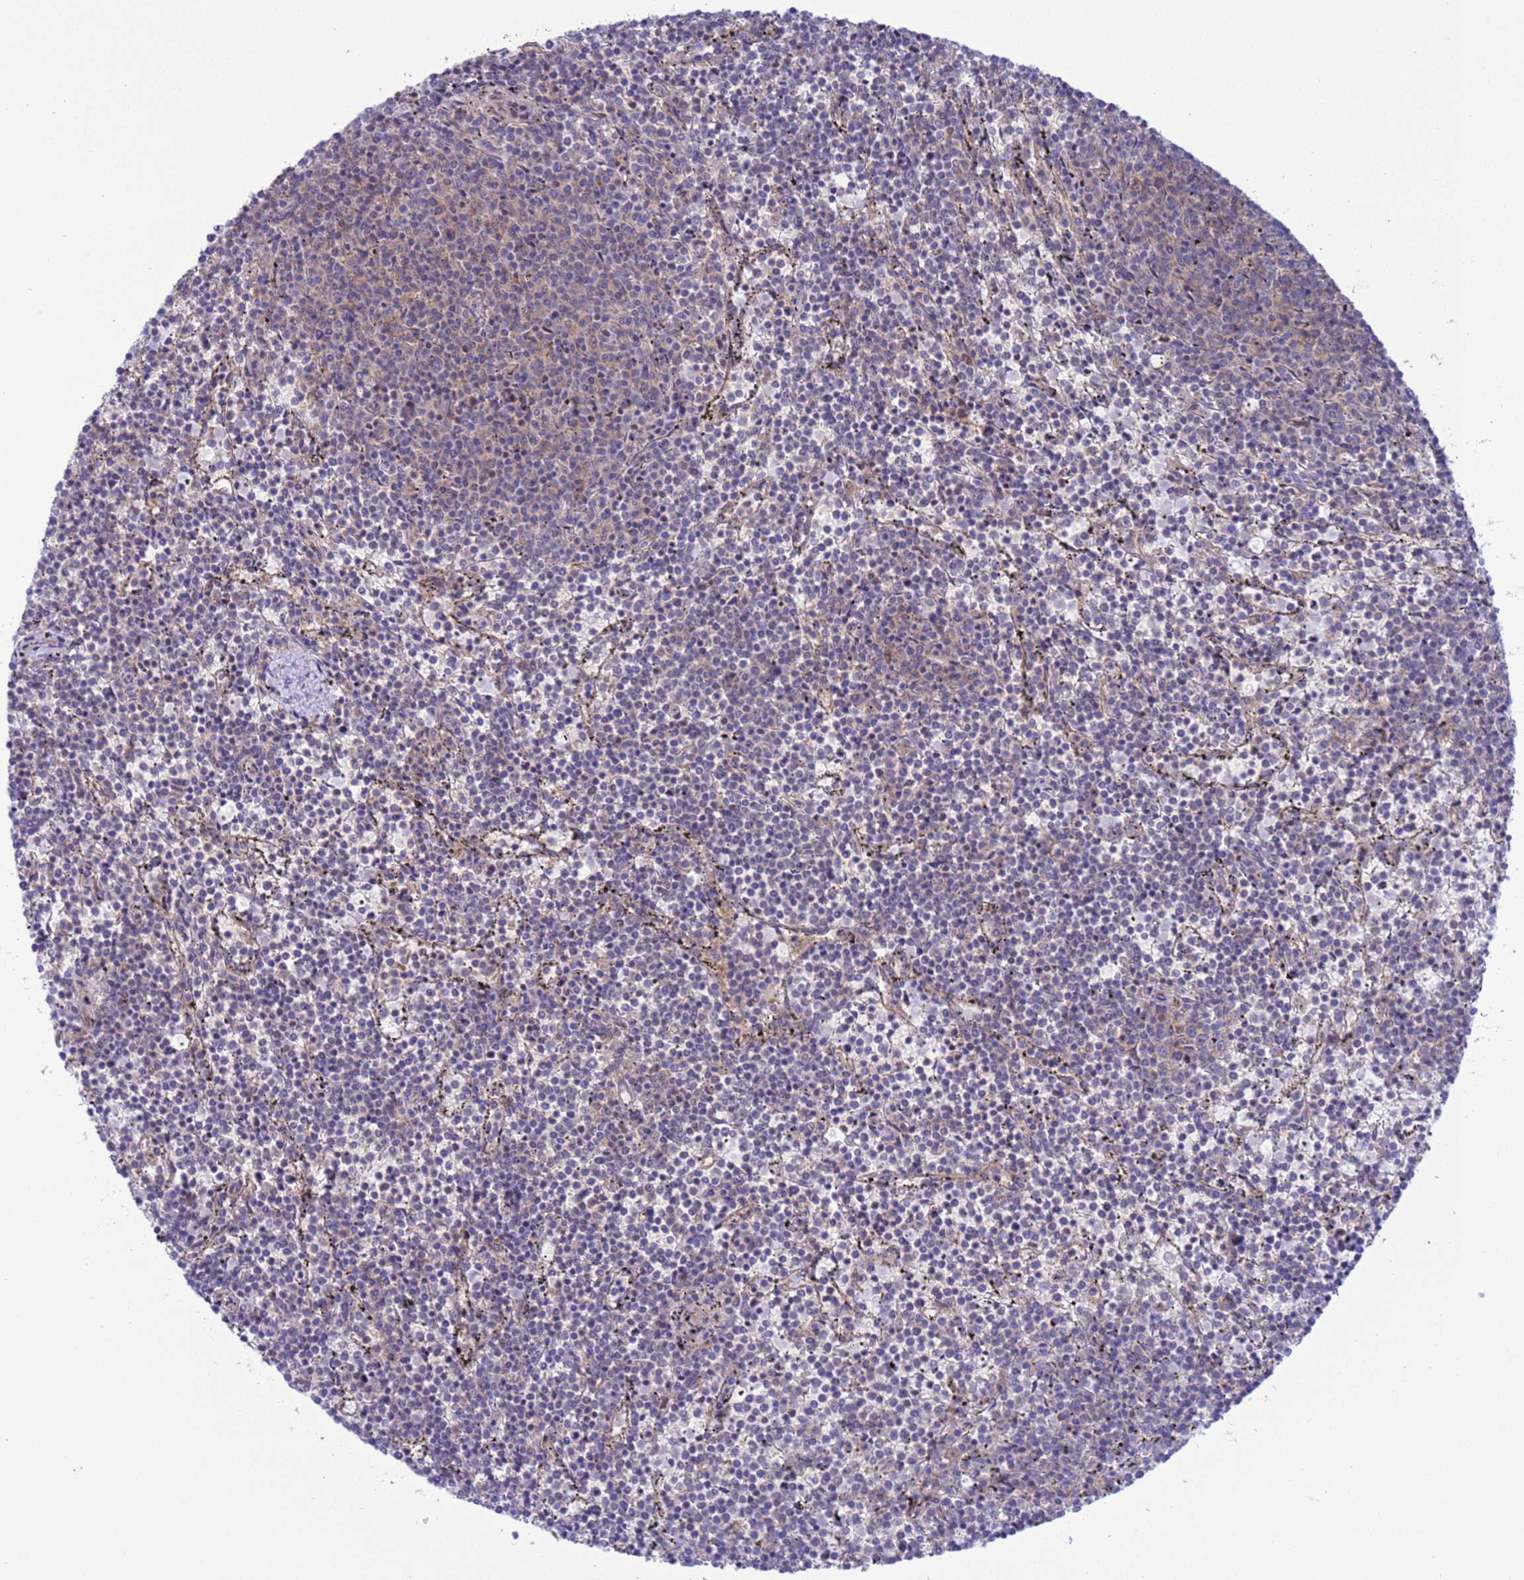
{"staining": {"intensity": "negative", "quantity": "none", "location": "none"}, "tissue": "lymphoma", "cell_type": "Tumor cells", "image_type": "cancer", "snomed": [{"axis": "morphology", "description": "Malignant lymphoma, non-Hodgkin's type, Low grade"}, {"axis": "topography", "description": "Spleen"}], "caption": "Micrograph shows no significant protein positivity in tumor cells of malignant lymphoma, non-Hodgkin's type (low-grade). (DAB immunohistochemistry, high magnification).", "gene": "ZNF461", "patient": {"sex": "female", "age": 50}}